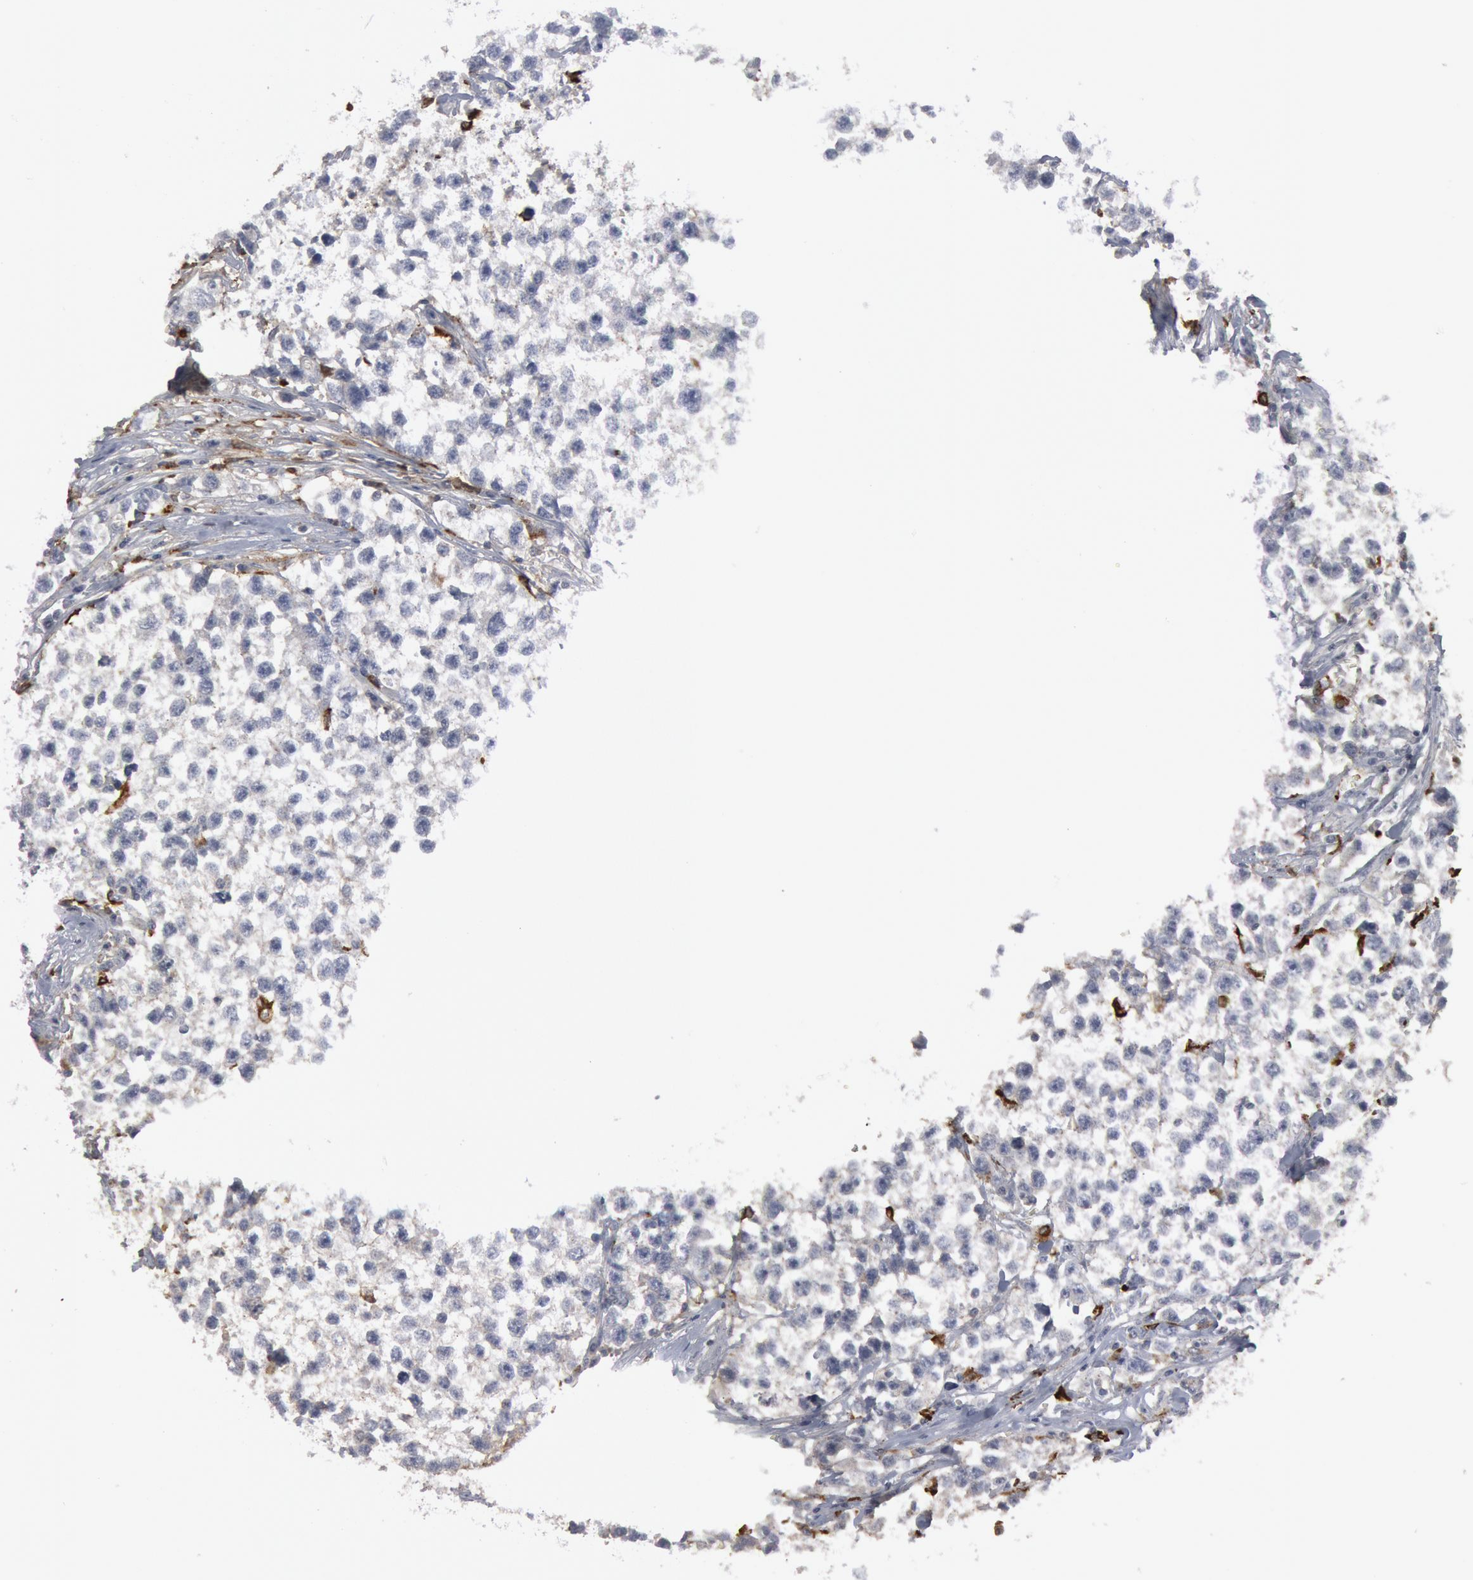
{"staining": {"intensity": "negative", "quantity": "none", "location": "none"}, "tissue": "testis cancer", "cell_type": "Tumor cells", "image_type": "cancer", "snomed": [{"axis": "morphology", "description": "Seminoma, NOS"}, {"axis": "morphology", "description": "Carcinoma, Embryonal, NOS"}, {"axis": "topography", "description": "Testis"}], "caption": "Micrograph shows no significant protein expression in tumor cells of testis embryonal carcinoma. (Brightfield microscopy of DAB (3,3'-diaminobenzidine) immunohistochemistry at high magnification).", "gene": "C1QC", "patient": {"sex": "male", "age": 30}}